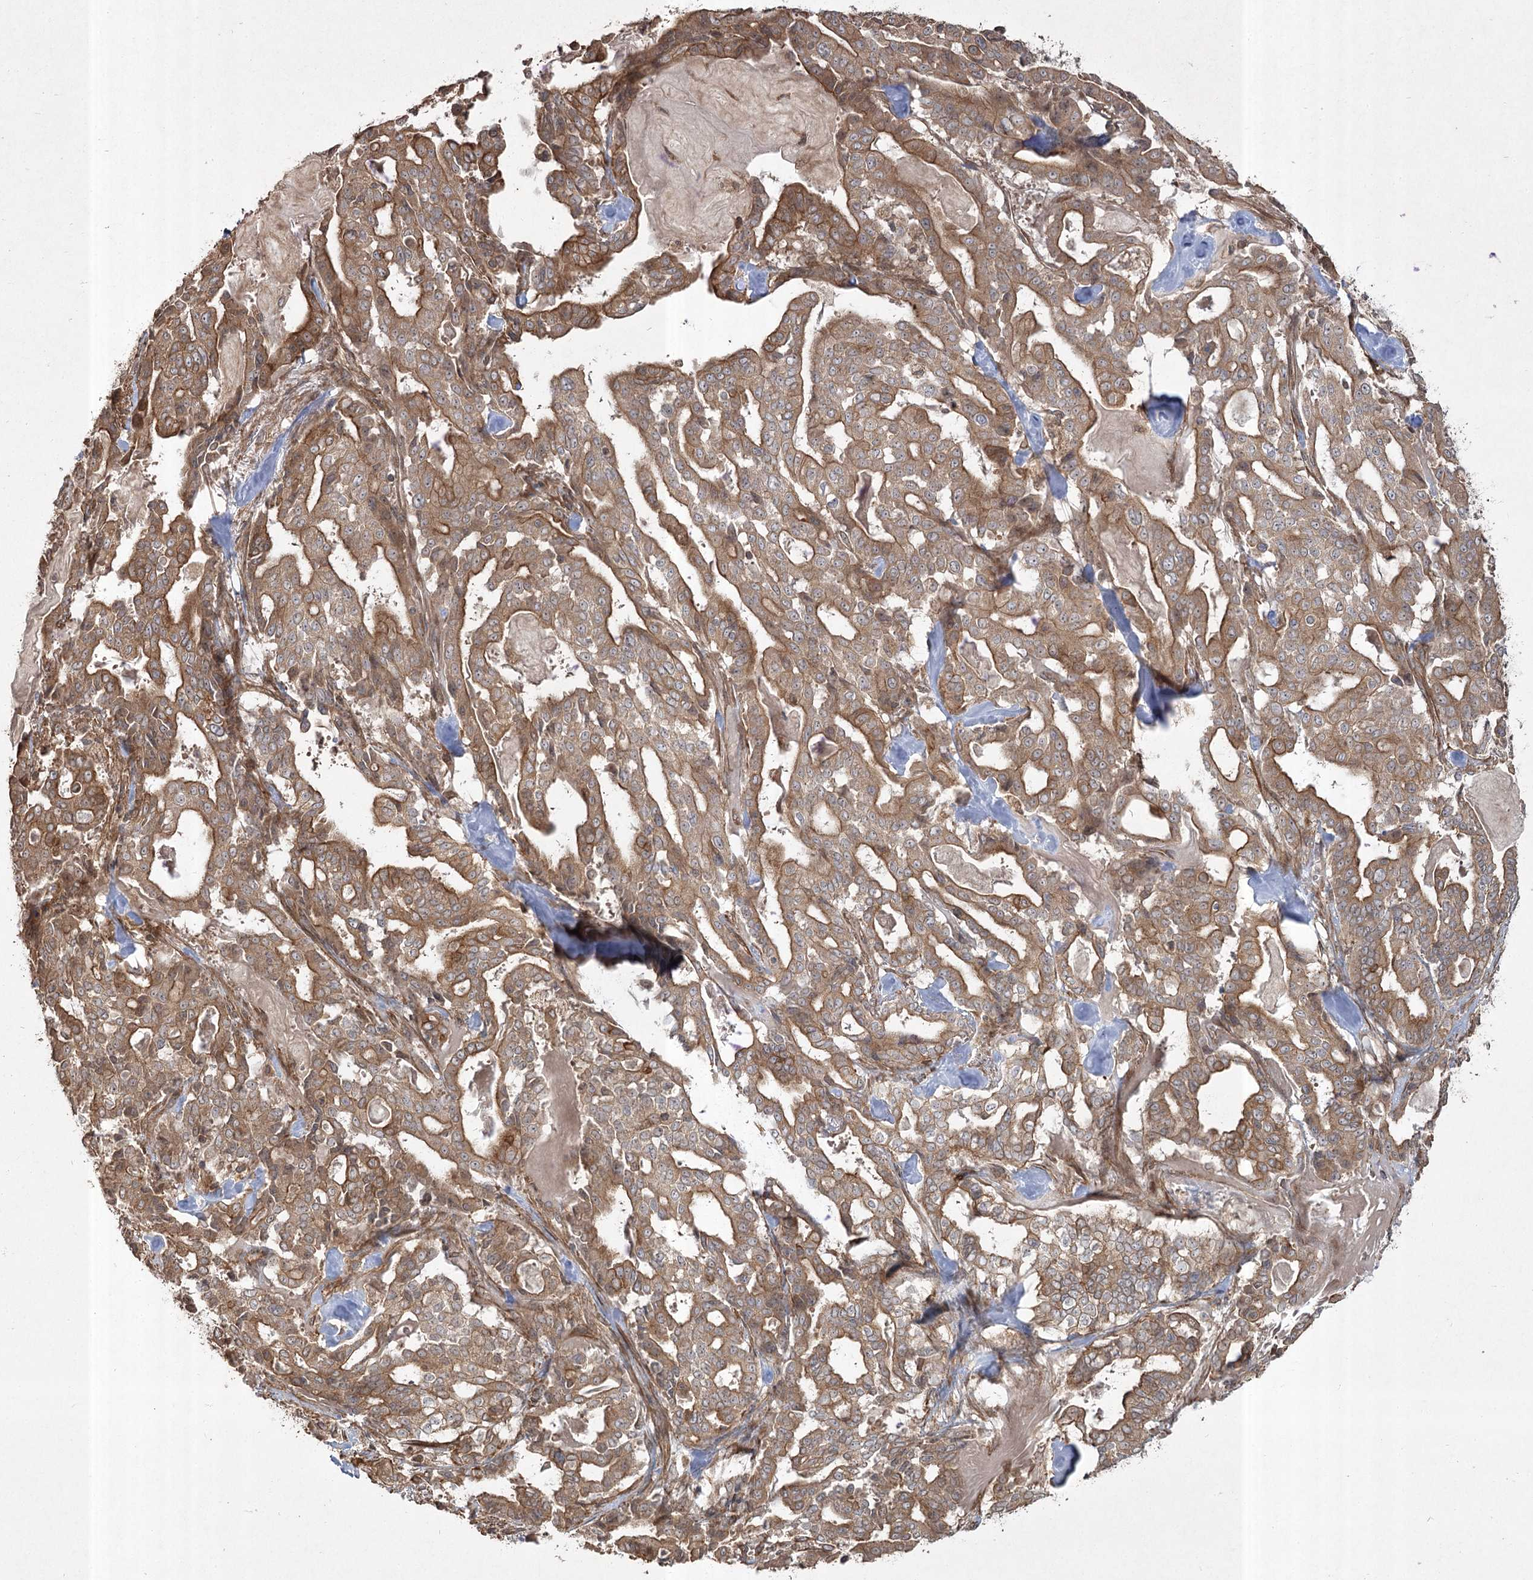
{"staining": {"intensity": "strong", "quantity": ">75%", "location": "cytoplasmic/membranous"}, "tissue": "pancreatic cancer", "cell_type": "Tumor cells", "image_type": "cancer", "snomed": [{"axis": "morphology", "description": "Adenocarcinoma, NOS"}, {"axis": "topography", "description": "Pancreas"}], "caption": "A micrograph showing strong cytoplasmic/membranous staining in about >75% of tumor cells in pancreatic adenocarcinoma, as visualized by brown immunohistochemical staining.", "gene": "CPLANE1", "patient": {"sex": "male", "age": 63}}